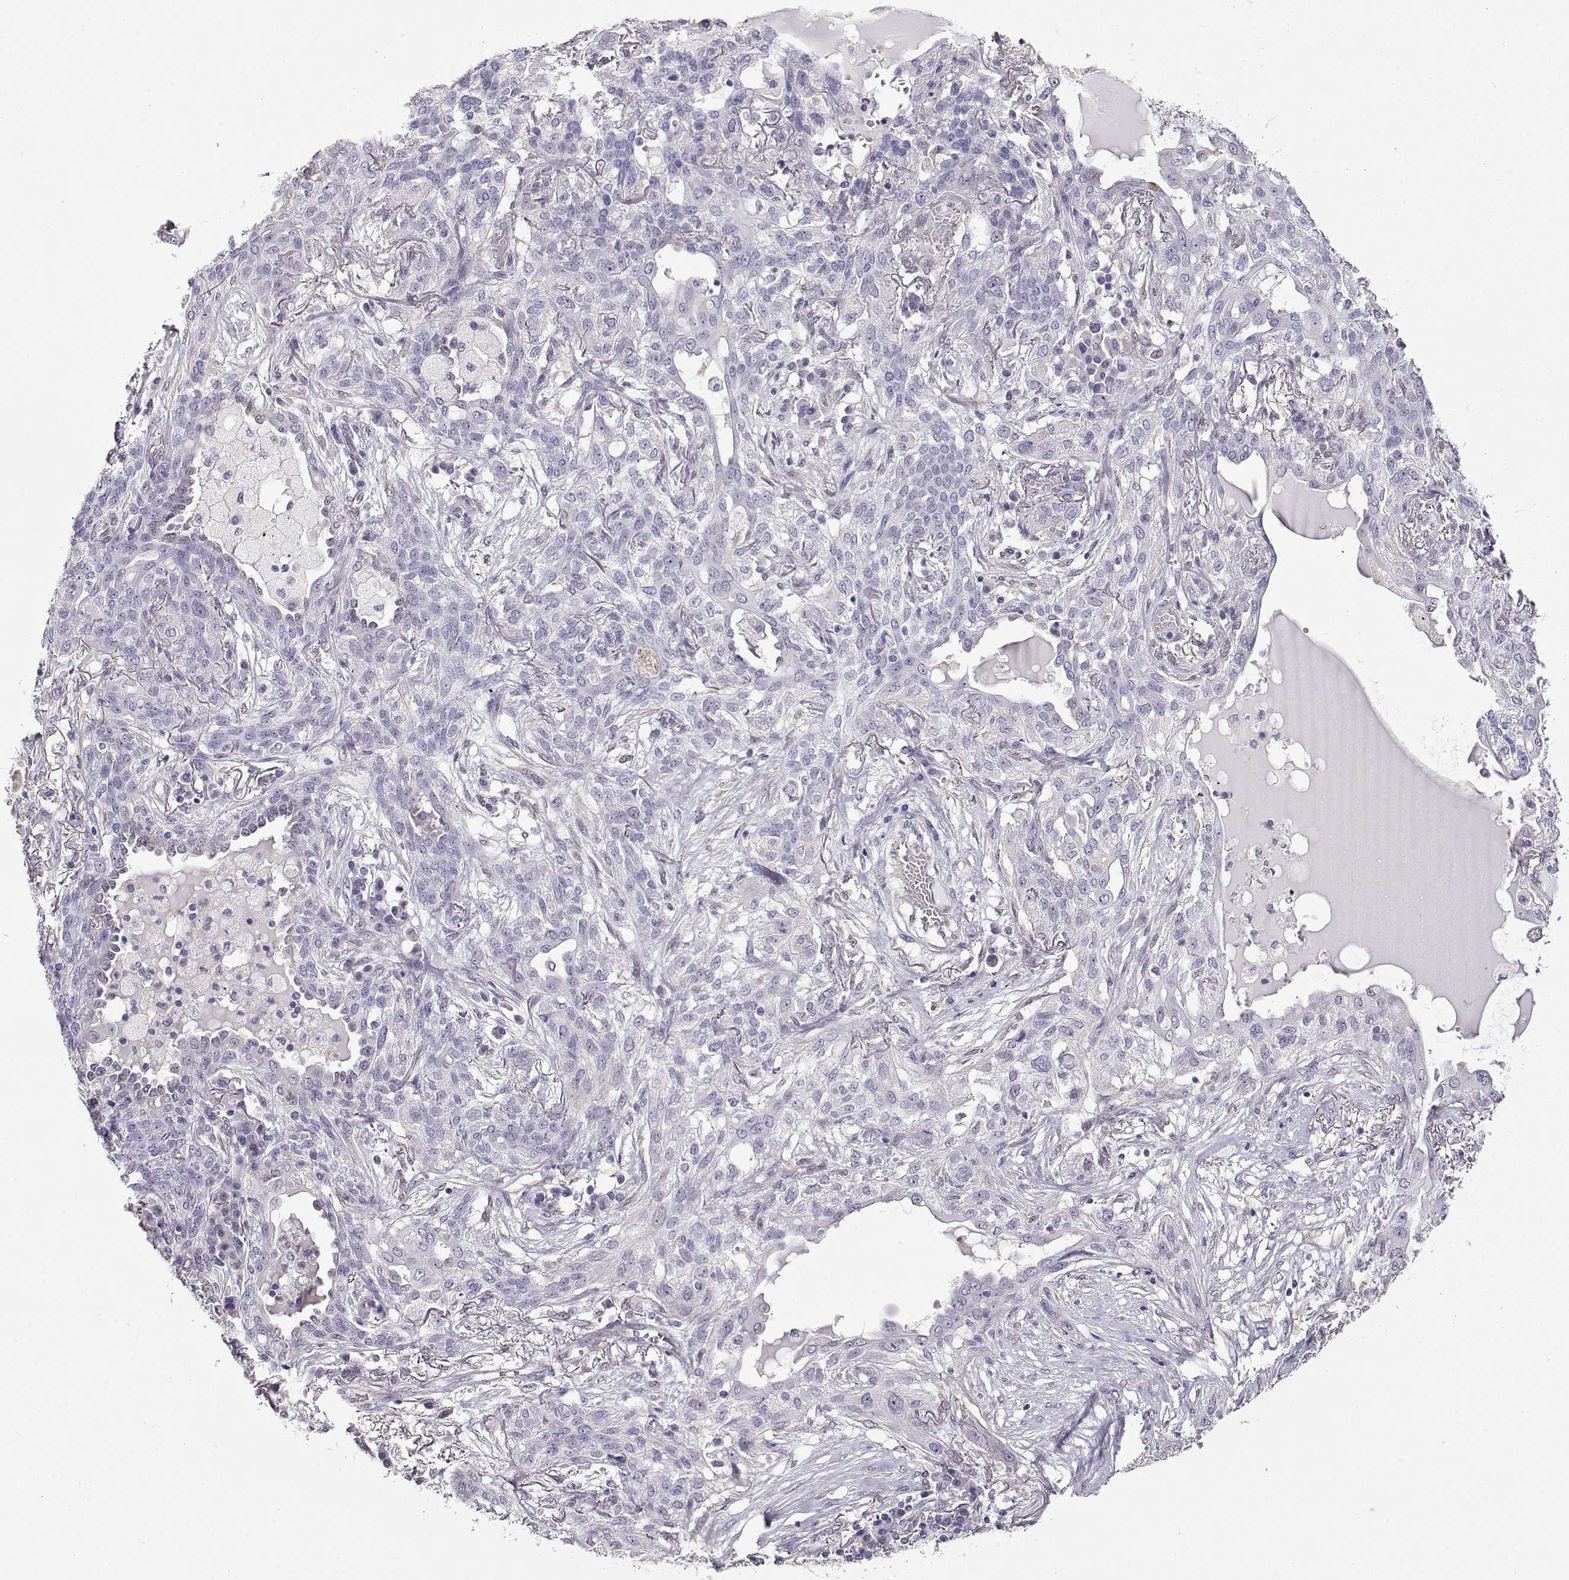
{"staining": {"intensity": "negative", "quantity": "none", "location": "none"}, "tissue": "lung cancer", "cell_type": "Tumor cells", "image_type": "cancer", "snomed": [{"axis": "morphology", "description": "Squamous cell carcinoma, NOS"}, {"axis": "topography", "description": "Lung"}], "caption": "Micrograph shows no significant protein positivity in tumor cells of lung squamous cell carcinoma.", "gene": "CCR8", "patient": {"sex": "female", "age": 70}}